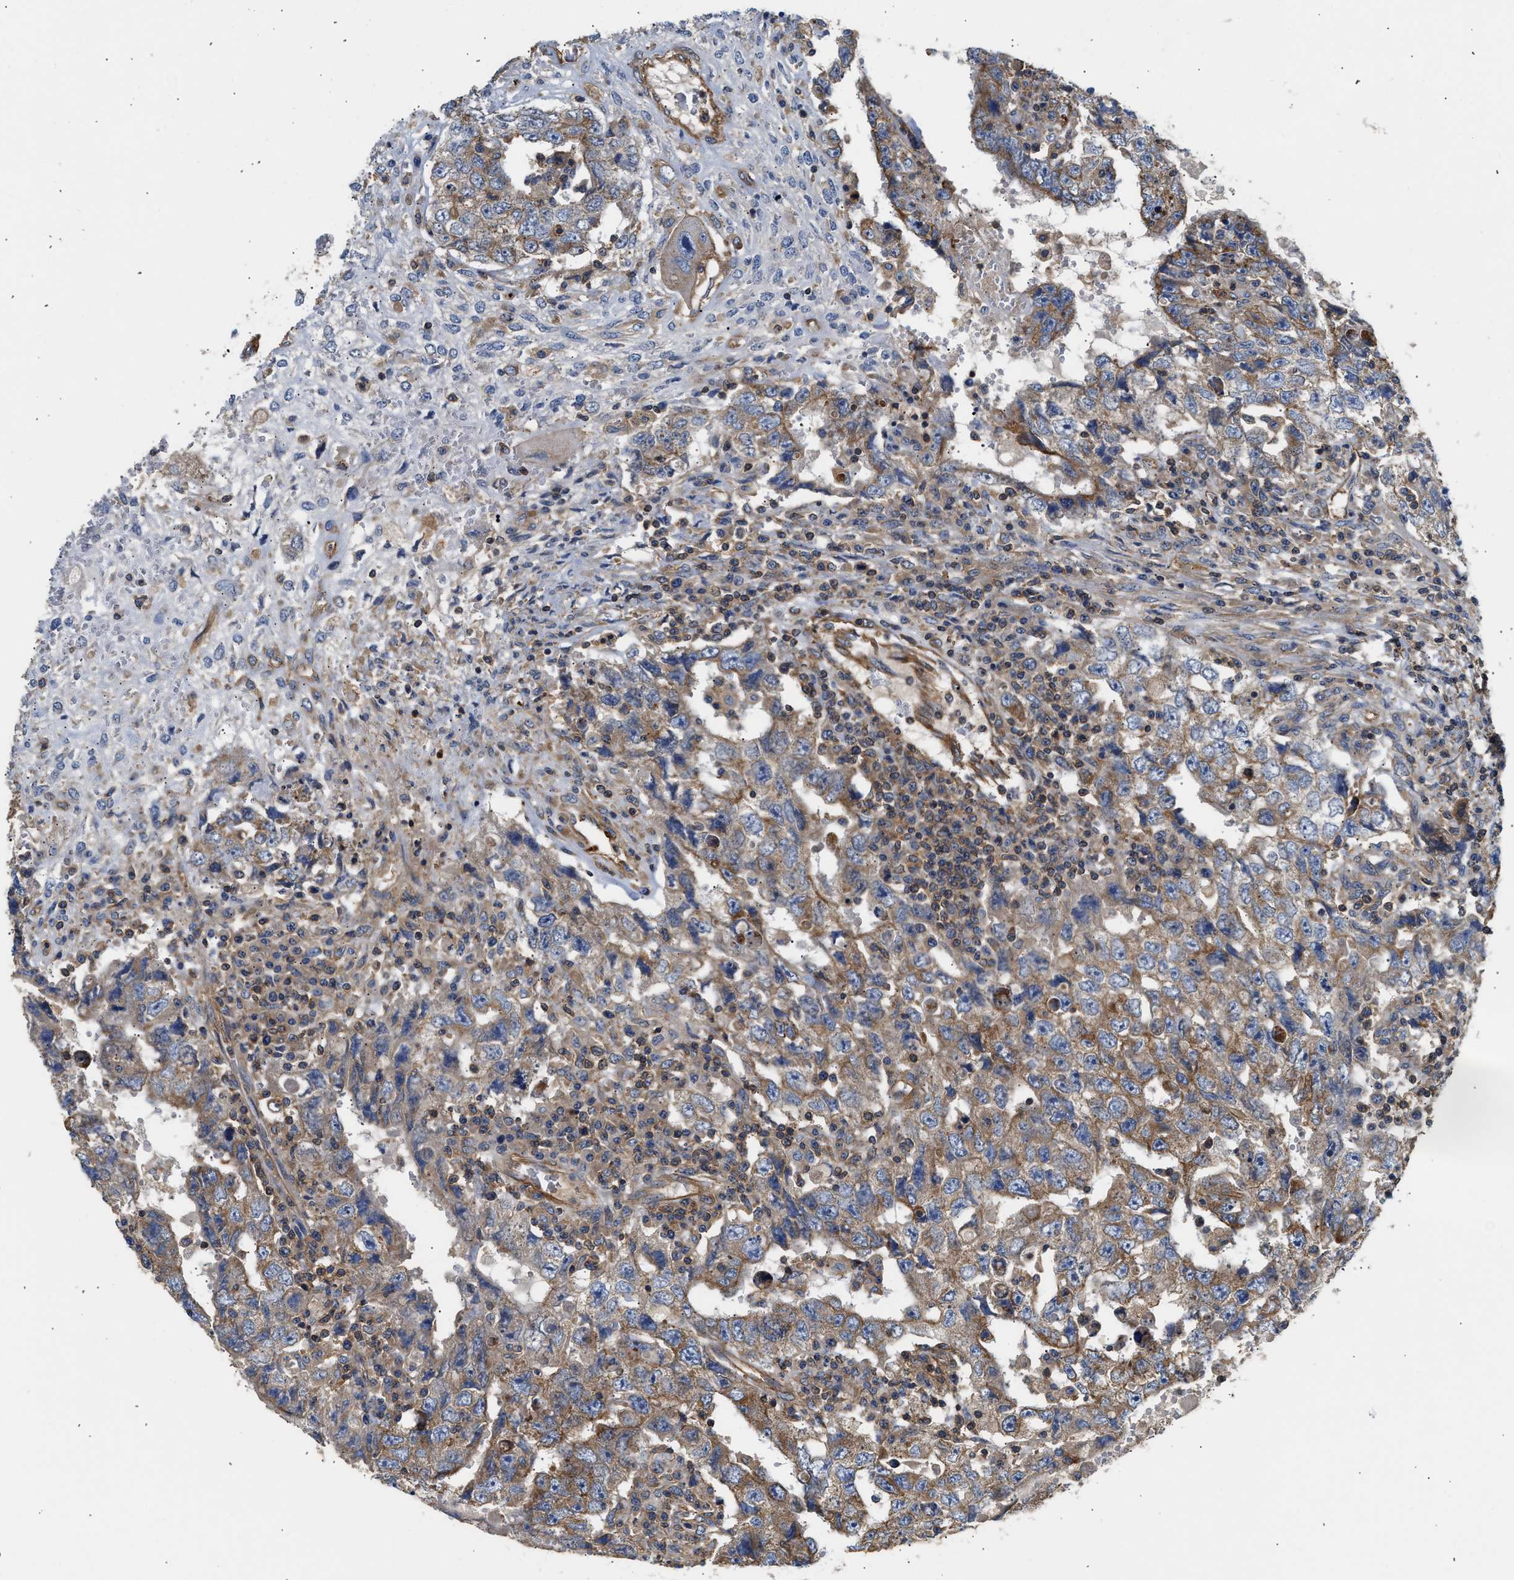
{"staining": {"intensity": "weak", "quantity": "25%-75%", "location": "cytoplasmic/membranous"}, "tissue": "testis cancer", "cell_type": "Tumor cells", "image_type": "cancer", "snomed": [{"axis": "morphology", "description": "Carcinoma, Embryonal, NOS"}, {"axis": "topography", "description": "Testis"}], "caption": "High-power microscopy captured an immunohistochemistry micrograph of embryonal carcinoma (testis), revealing weak cytoplasmic/membranous expression in about 25%-75% of tumor cells.", "gene": "SAMD9L", "patient": {"sex": "male", "age": 26}}